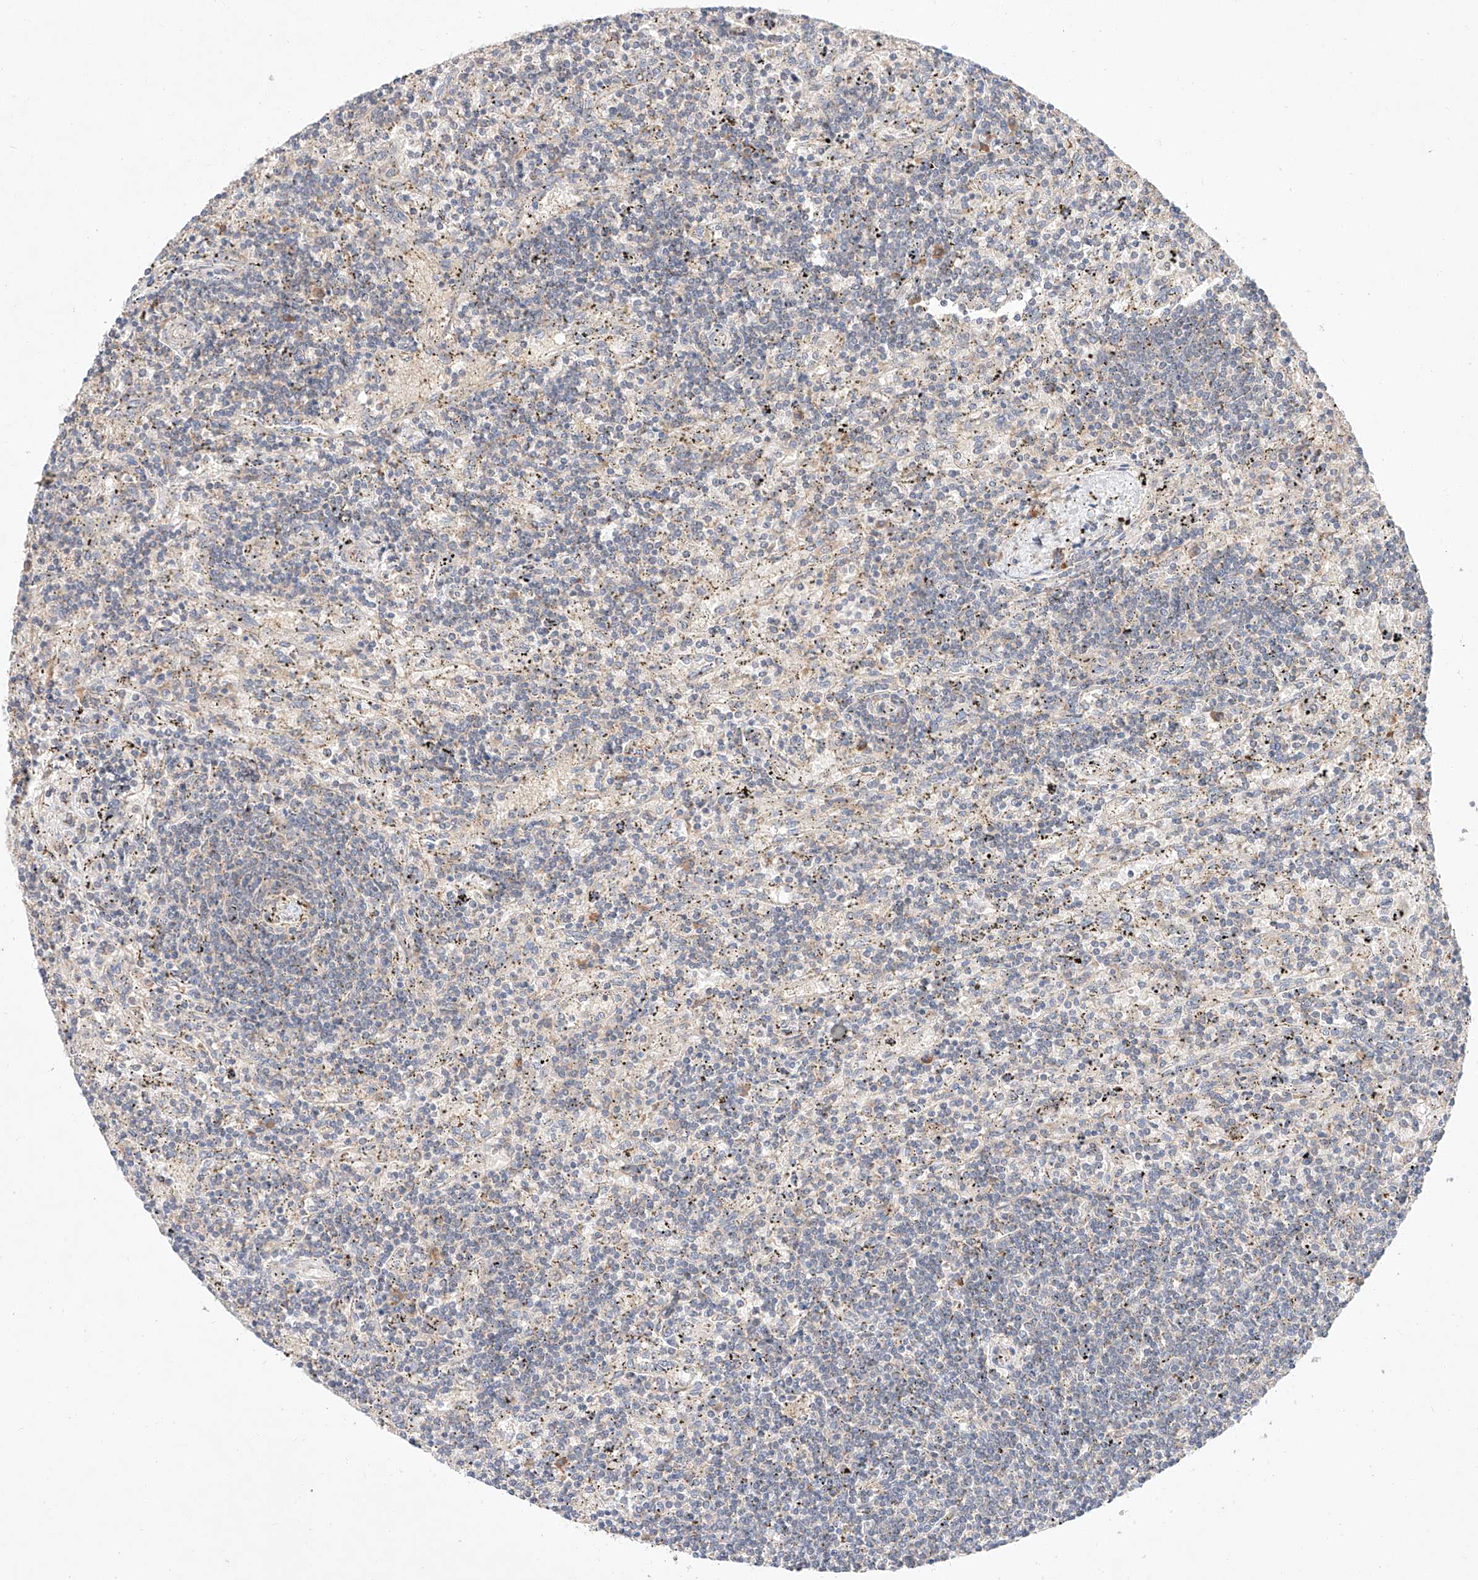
{"staining": {"intensity": "negative", "quantity": "none", "location": "none"}, "tissue": "lymphoma", "cell_type": "Tumor cells", "image_type": "cancer", "snomed": [{"axis": "morphology", "description": "Malignant lymphoma, non-Hodgkin's type, Low grade"}, {"axis": "topography", "description": "Spleen"}], "caption": "Photomicrograph shows no significant protein expression in tumor cells of malignant lymphoma, non-Hodgkin's type (low-grade). (Stains: DAB immunohistochemistry (IHC) with hematoxylin counter stain, Microscopy: brightfield microscopy at high magnification).", "gene": "C6orf118", "patient": {"sex": "male", "age": 76}}